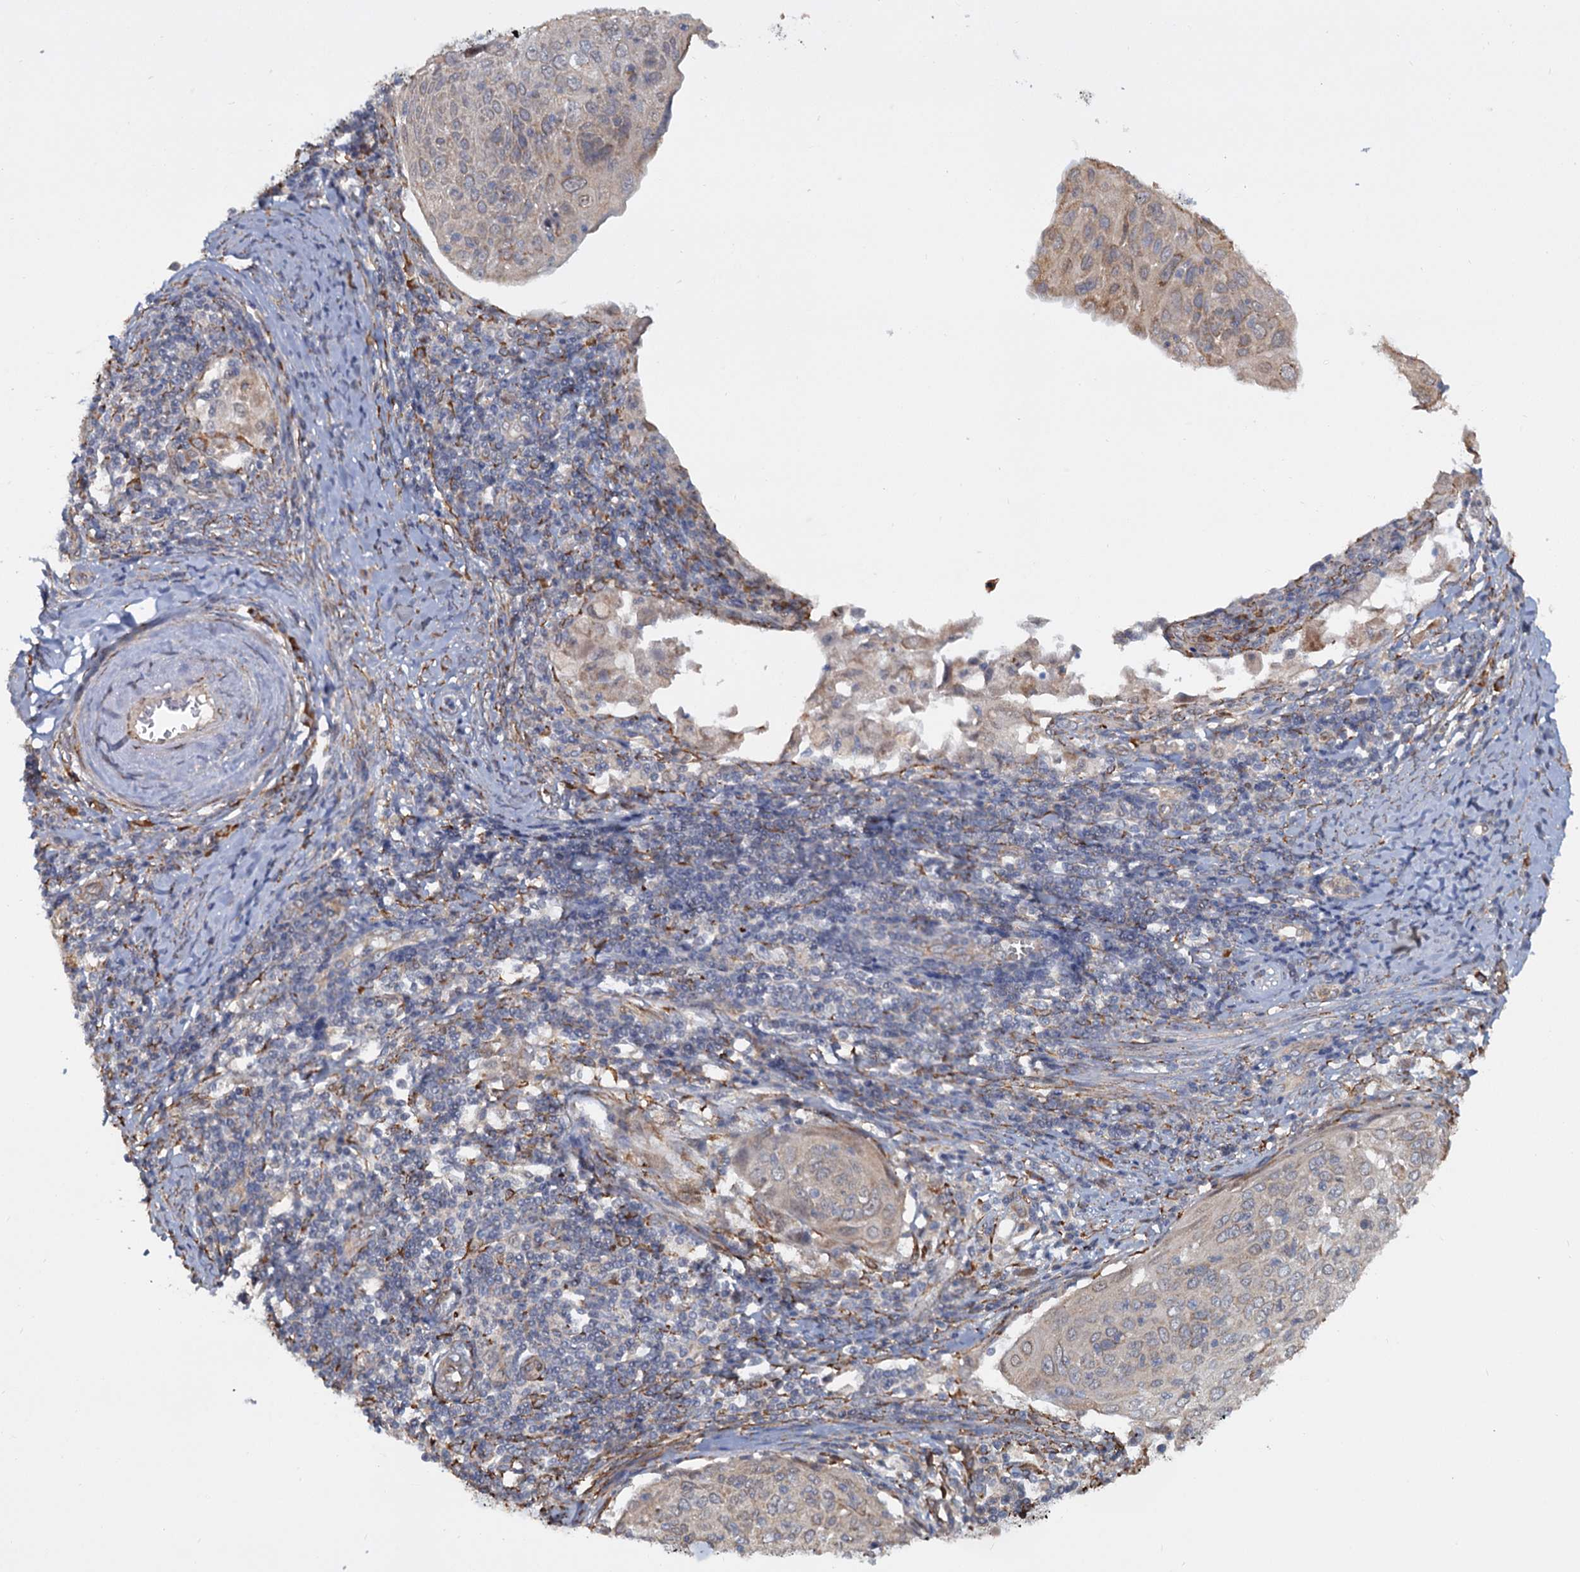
{"staining": {"intensity": "weak", "quantity": "<25%", "location": "cytoplasmic/membranous"}, "tissue": "cervical cancer", "cell_type": "Tumor cells", "image_type": "cancer", "snomed": [{"axis": "morphology", "description": "Squamous cell carcinoma, NOS"}, {"axis": "topography", "description": "Cervix"}], "caption": "IHC histopathology image of squamous cell carcinoma (cervical) stained for a protein (brown), which displays no expression in tumor cells. (DAB IHC visualized using brightfield microscopy, high magnification).", "gene": "LRRC51", "patient": {"sex": "female", "age": 67}}